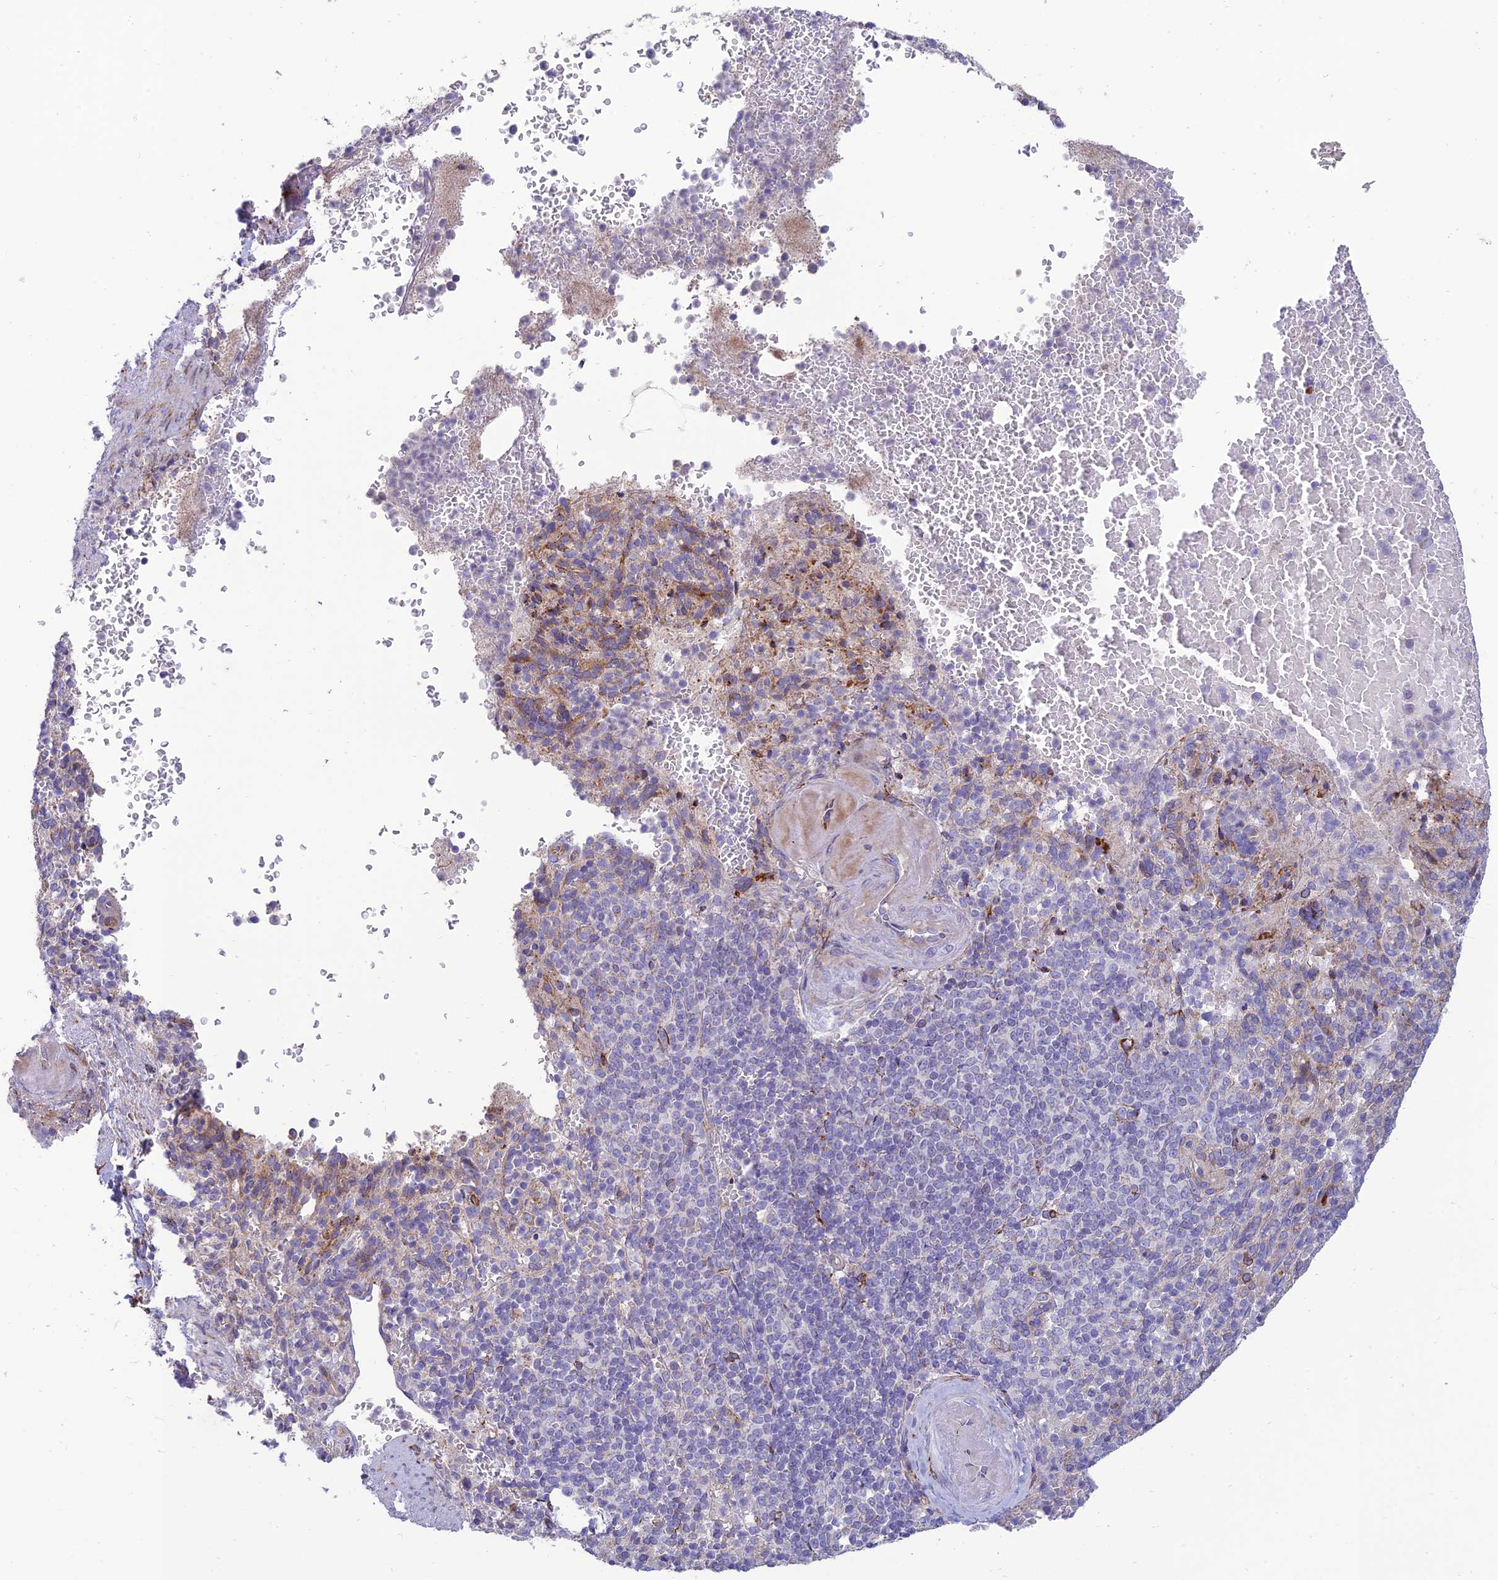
{"staining": {"intensity": "moderate", "quantity": "25%-75%", "location": "cytoplasmic/membranous"}, "tissue": "spleen", "cell_type": "Cells in red pulp", "image_type": "normal", "snomed": [{"axis": "morphology", "description": "Normal tissue, NOS"}, {"axis": "topography", "description": "Spleen"}], "caption": "Immunohistochemistry of normal human spleen shows medium levels of moderate cytoplasmic/membranous staining in about 25%-75% of cells in red pulp.", "gene": "RCN3", "patient": {"sex": "female", "age": 74}}